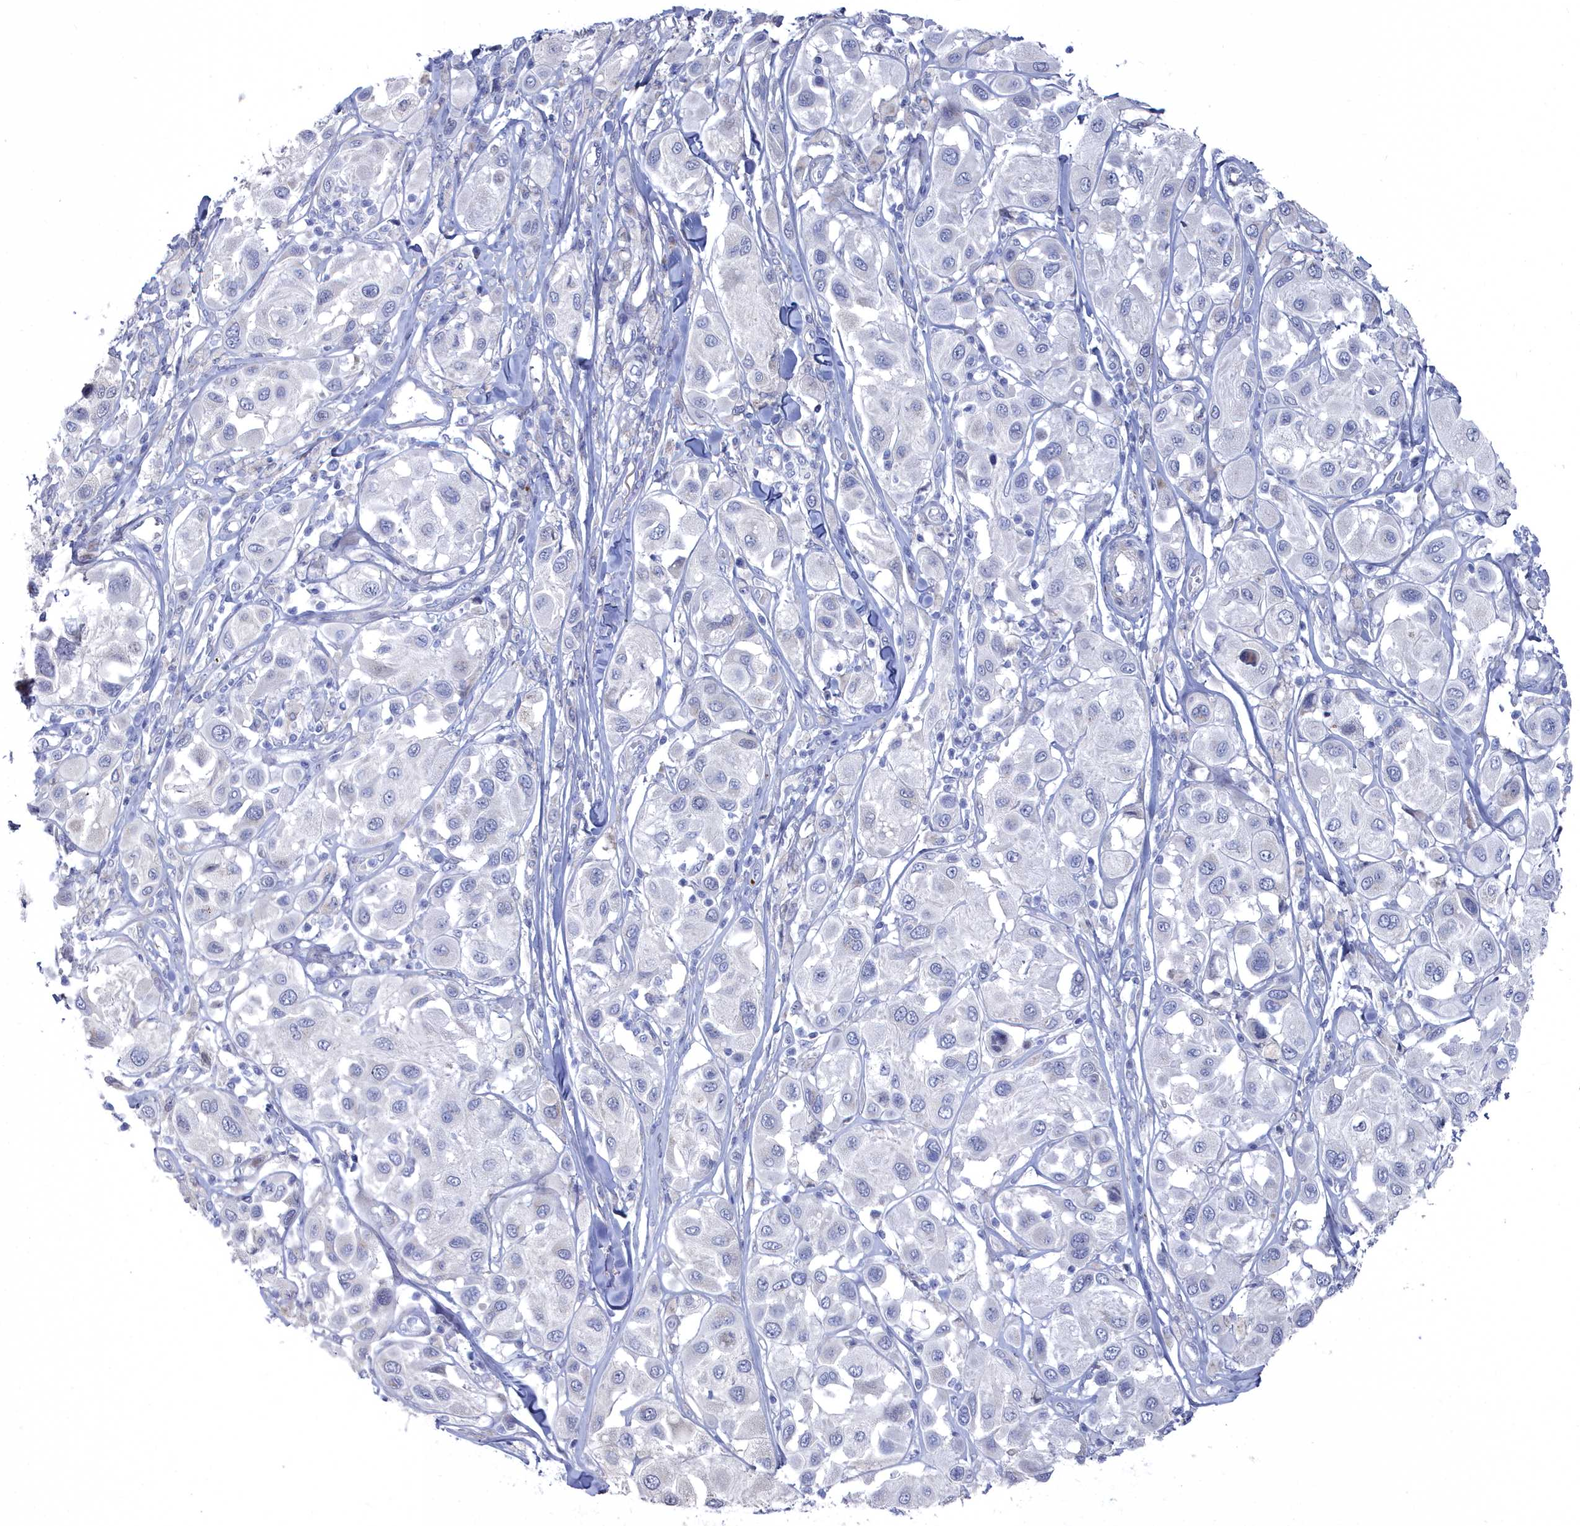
{"staining": {"intensity": "negative", "quantity": "none", "location": "none"}, "tissue": "melanoma", "cell_type": "Tumor cells", "image_type": "cancer", "snomed": [{"axis": "morphology", "description": "Malignant melanoma, Metastatic site"}, {"axis": "topography", "description": "Skin"}], "caption": "The immunohistochemistry image has no significant staining in tumor cells of malignant melanoma (metastatic site) tissue. (DAB (3,3'-diaminobenzidine) immunohistochemistry (IHC), high magnification).", "gene": "SHISAL2A", "patient": {"sex": "male", "age": 41}}